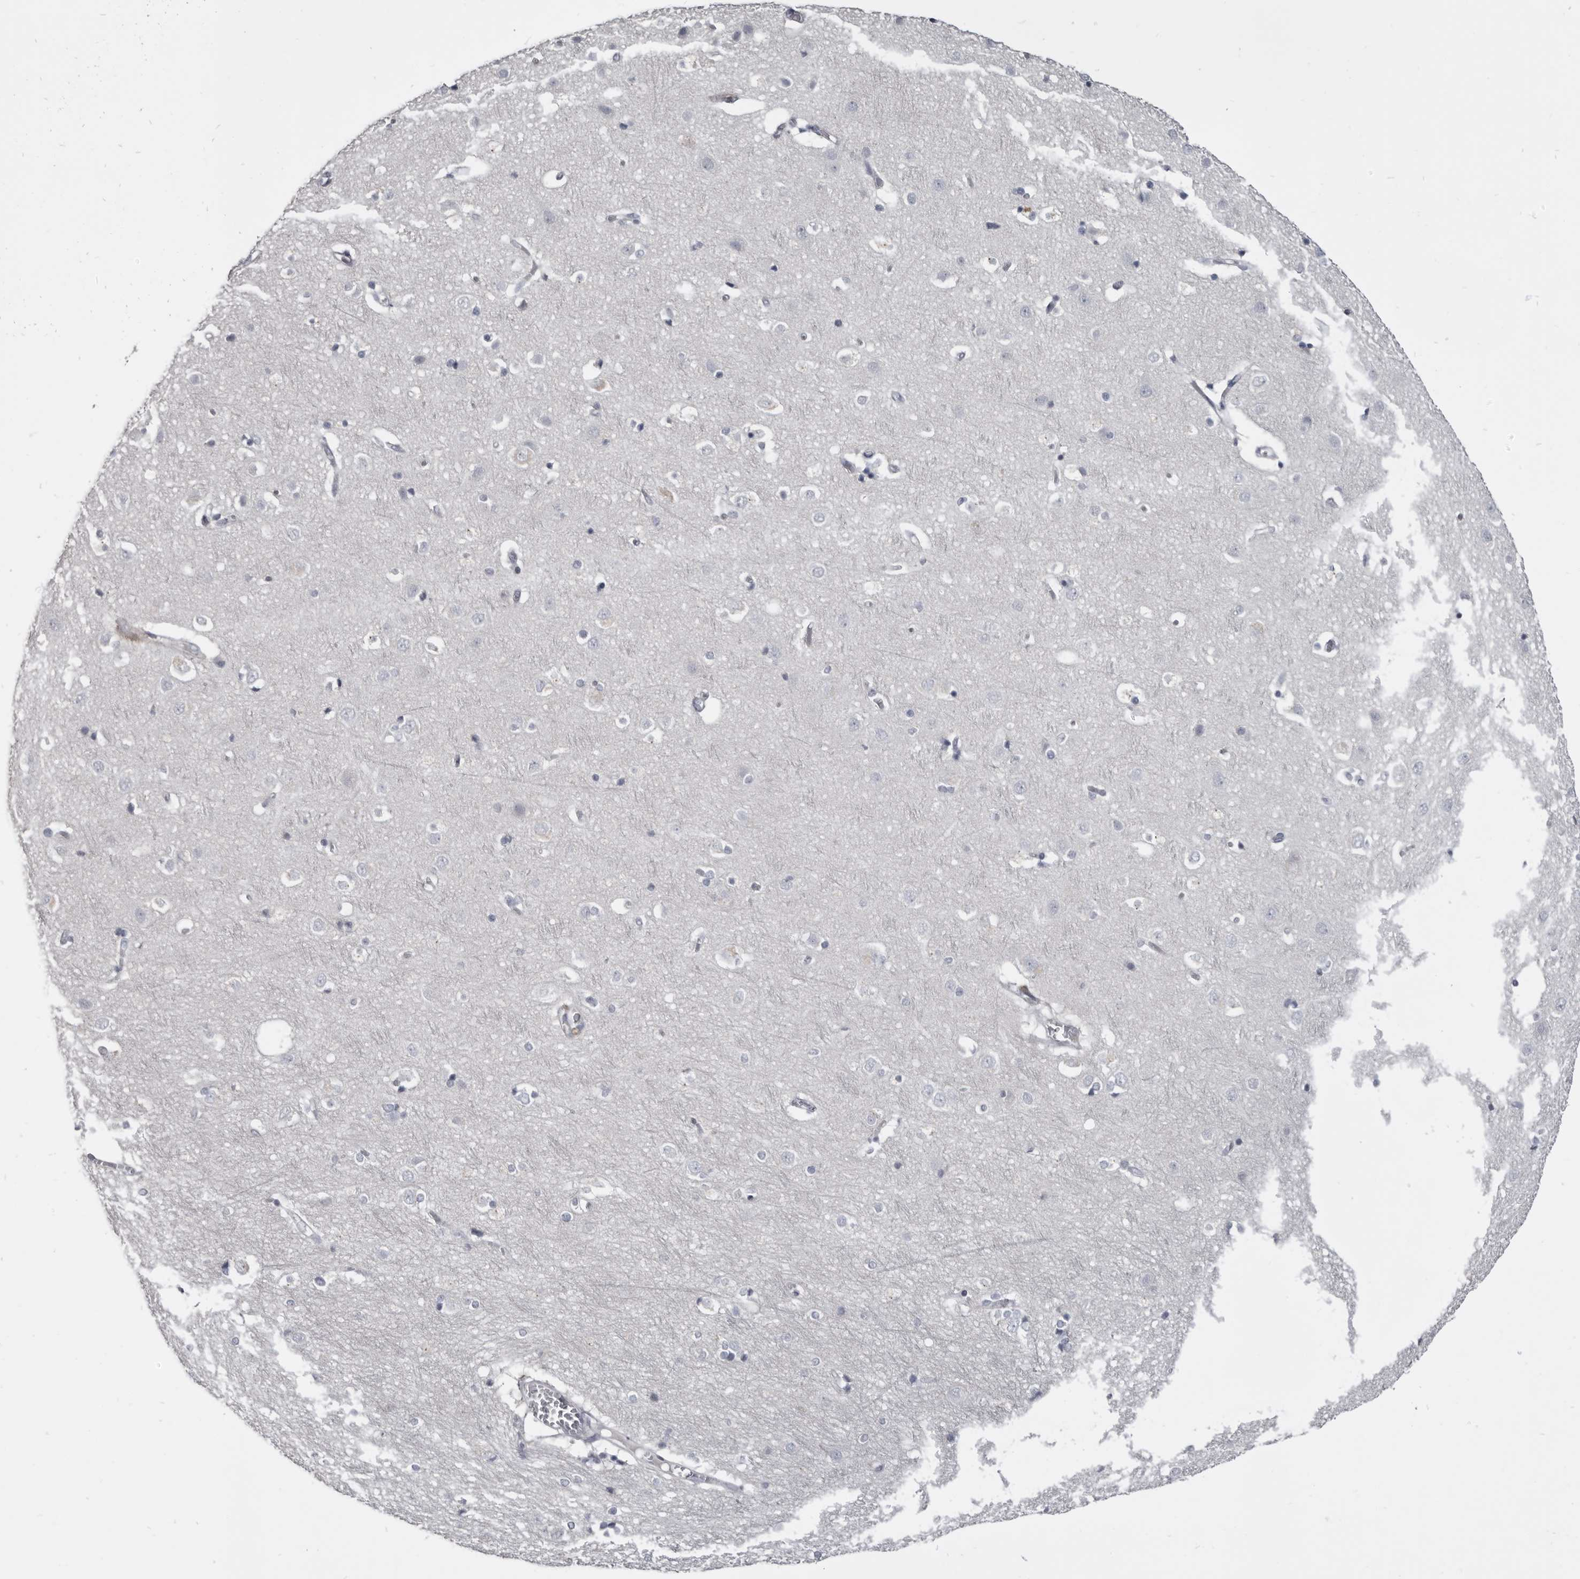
{"staining": {"intensity": "negative", "quantity": "none", "location": "none"}, "tissue": "cerebral cortex", "cell_type": "Endothelial cells", "image_type": "normal", "snomed": [{"axis": "morphology", "description": "Normal tissue, NOS"}, {"axis": "topography", "description": "Cerebral cortex"}], "caption": "Immunohistochemistry (IHC) histopathology image of normal human cerebral cortex stained for a protein (brown), which displays no staining in endothelial cells. Nuclei are stained in blue.", "gene": "CGN", "patient": {"sex": "male", "age": 54}}